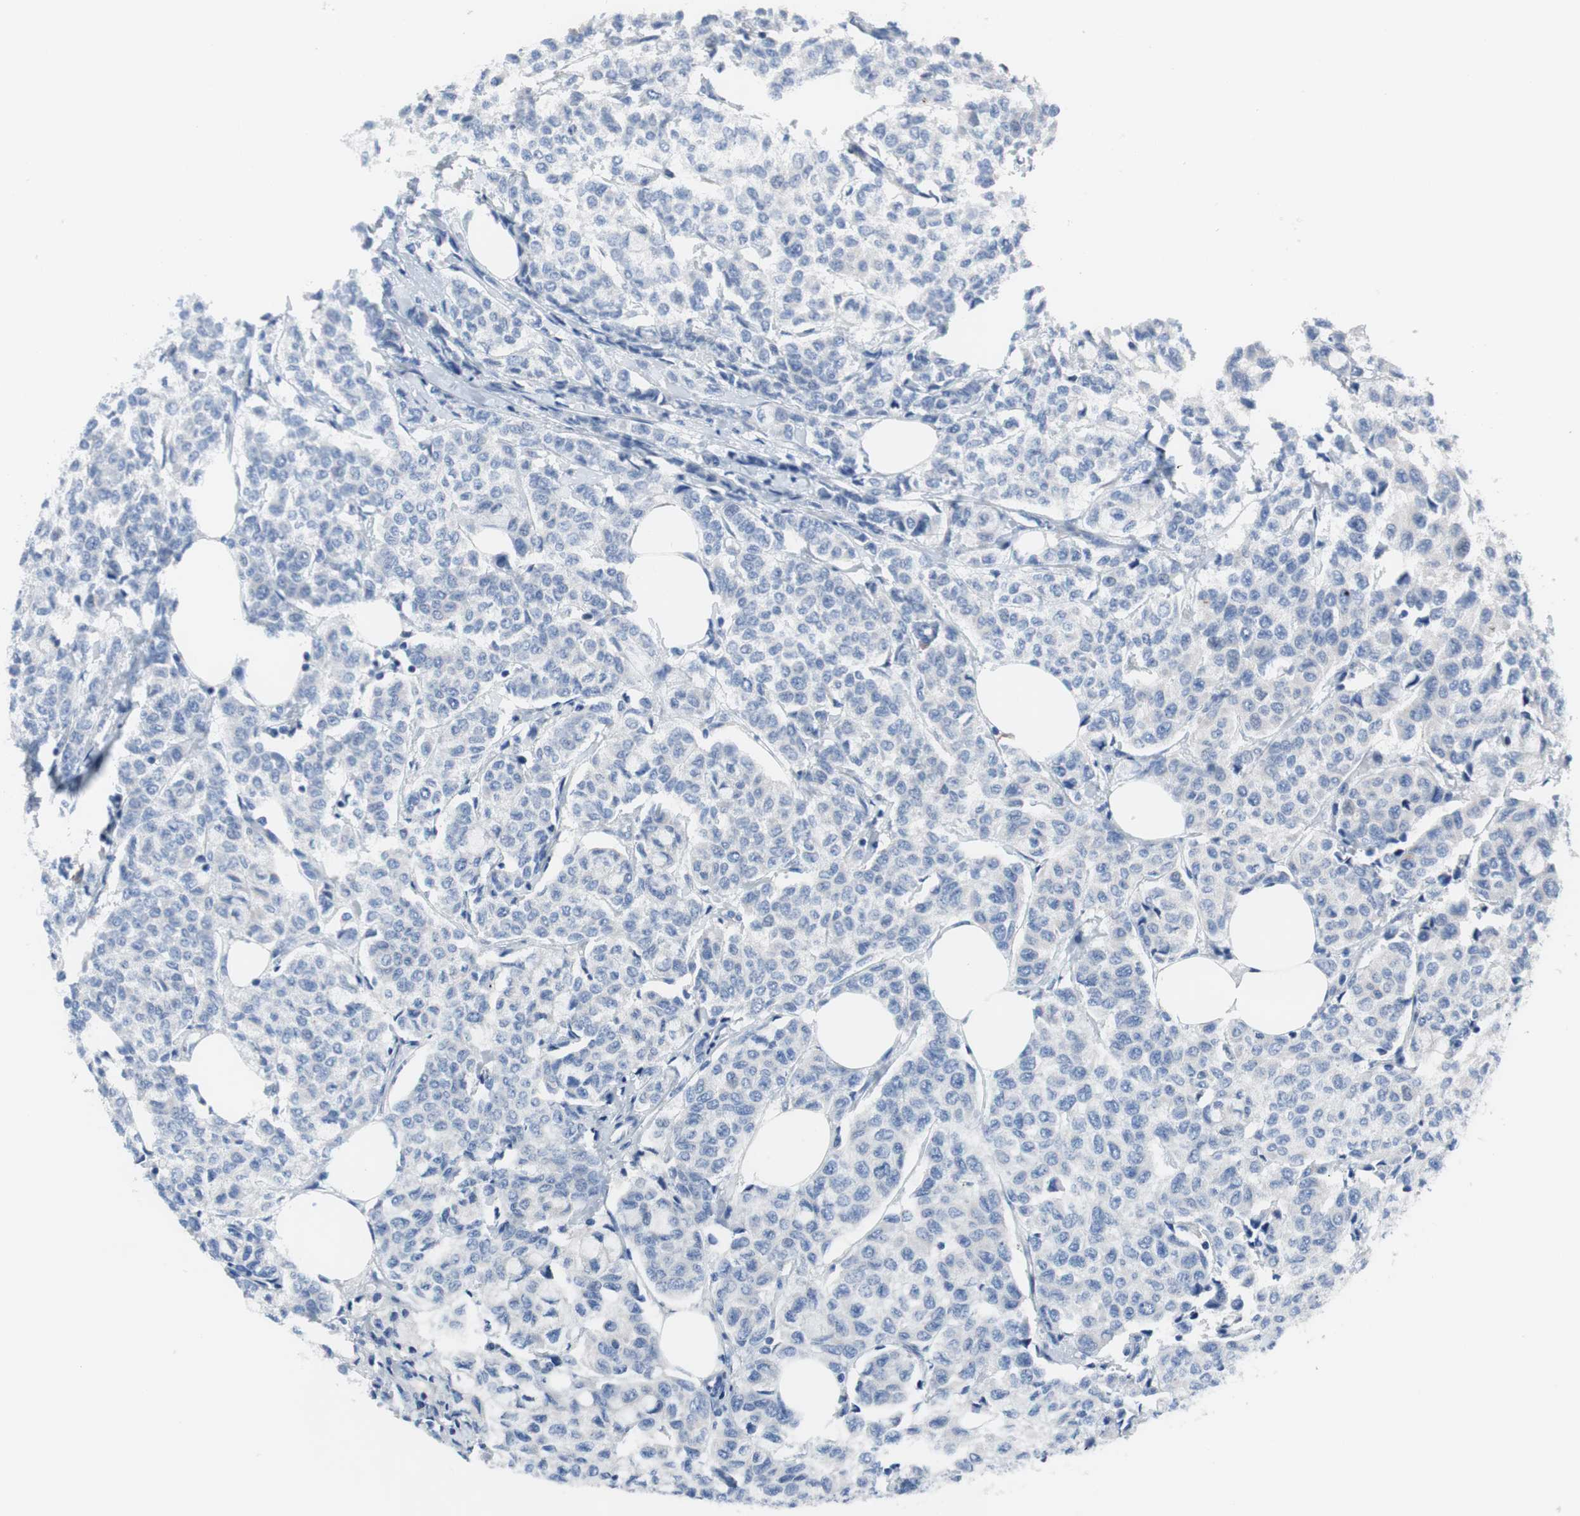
{"staining": {"intensity": "negative", "quantity": "none", "location": "none"}, "tissue": "breast cancer", "cell_type": "Tumor cells", "image_type": "cancer", "snomed": [{"axis": "morphology", "description": "Lobular carcinoma"}, {"axis": "topography", "description": "Breast"}], "caption": "This is an IHC micrograph of human lobular carcinoma (breast). There is no positivity in tumor cells.", "gene": "KANSL1", "patient": {"sex": "female", "age": 60}}